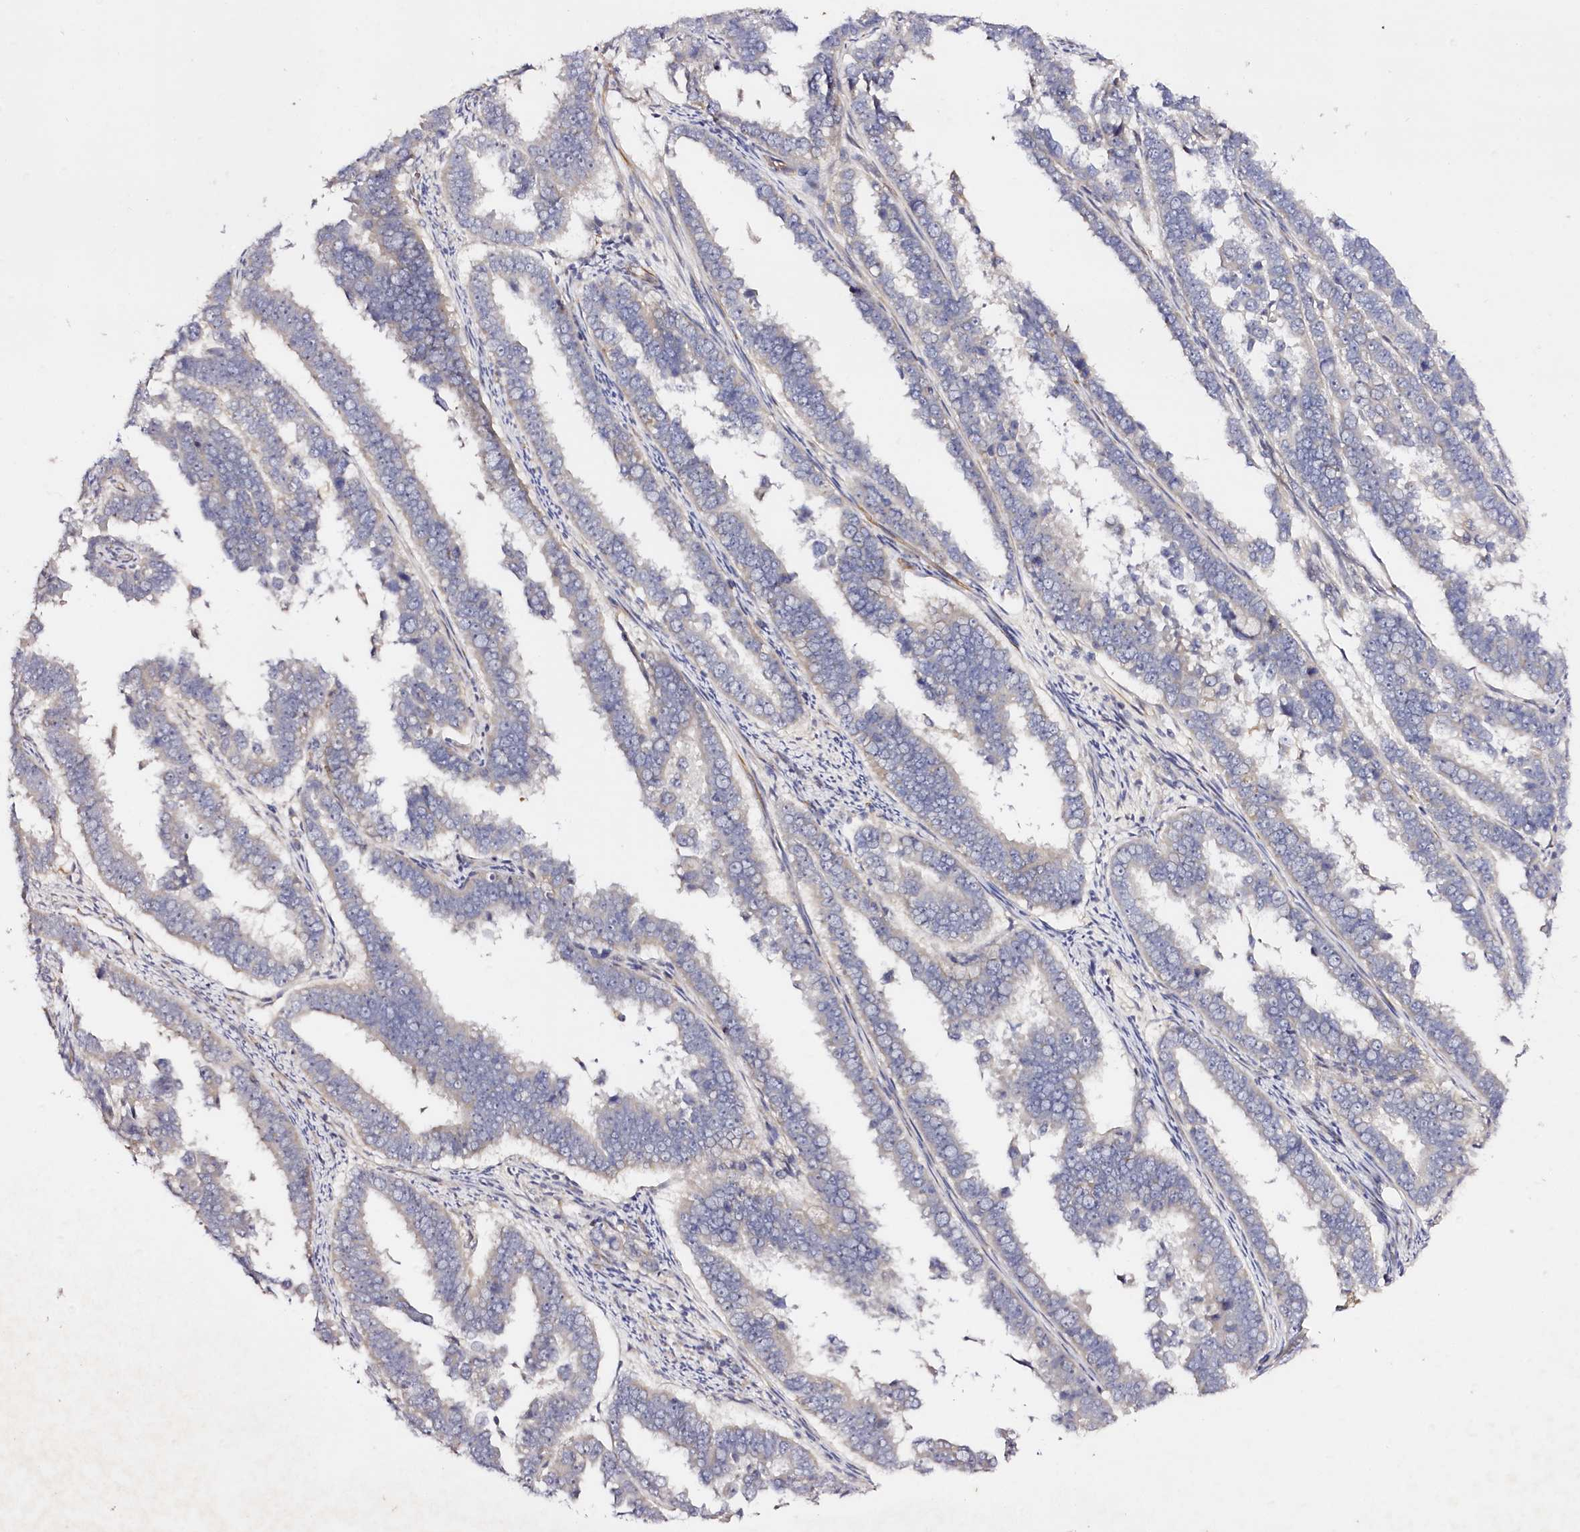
{"staining": {"intensity": "negative", "quantity": "none", "location": "none"}, "tissue": "endometrial cancer", "cell_type": "Tumor cells", "image_type": "cancer", "snomed": [{"axis": "morphology", "description": "Adenocarcinoma, NOS"}, {"axis": "topography", "description": "Endometrium"}], "caption": "DAB immunohistochemical staining of endometrial cancer displays no significant expression in tumor cells.", "gene": "SLC7A1", "patient": {"sex": "female", "age": 75}}